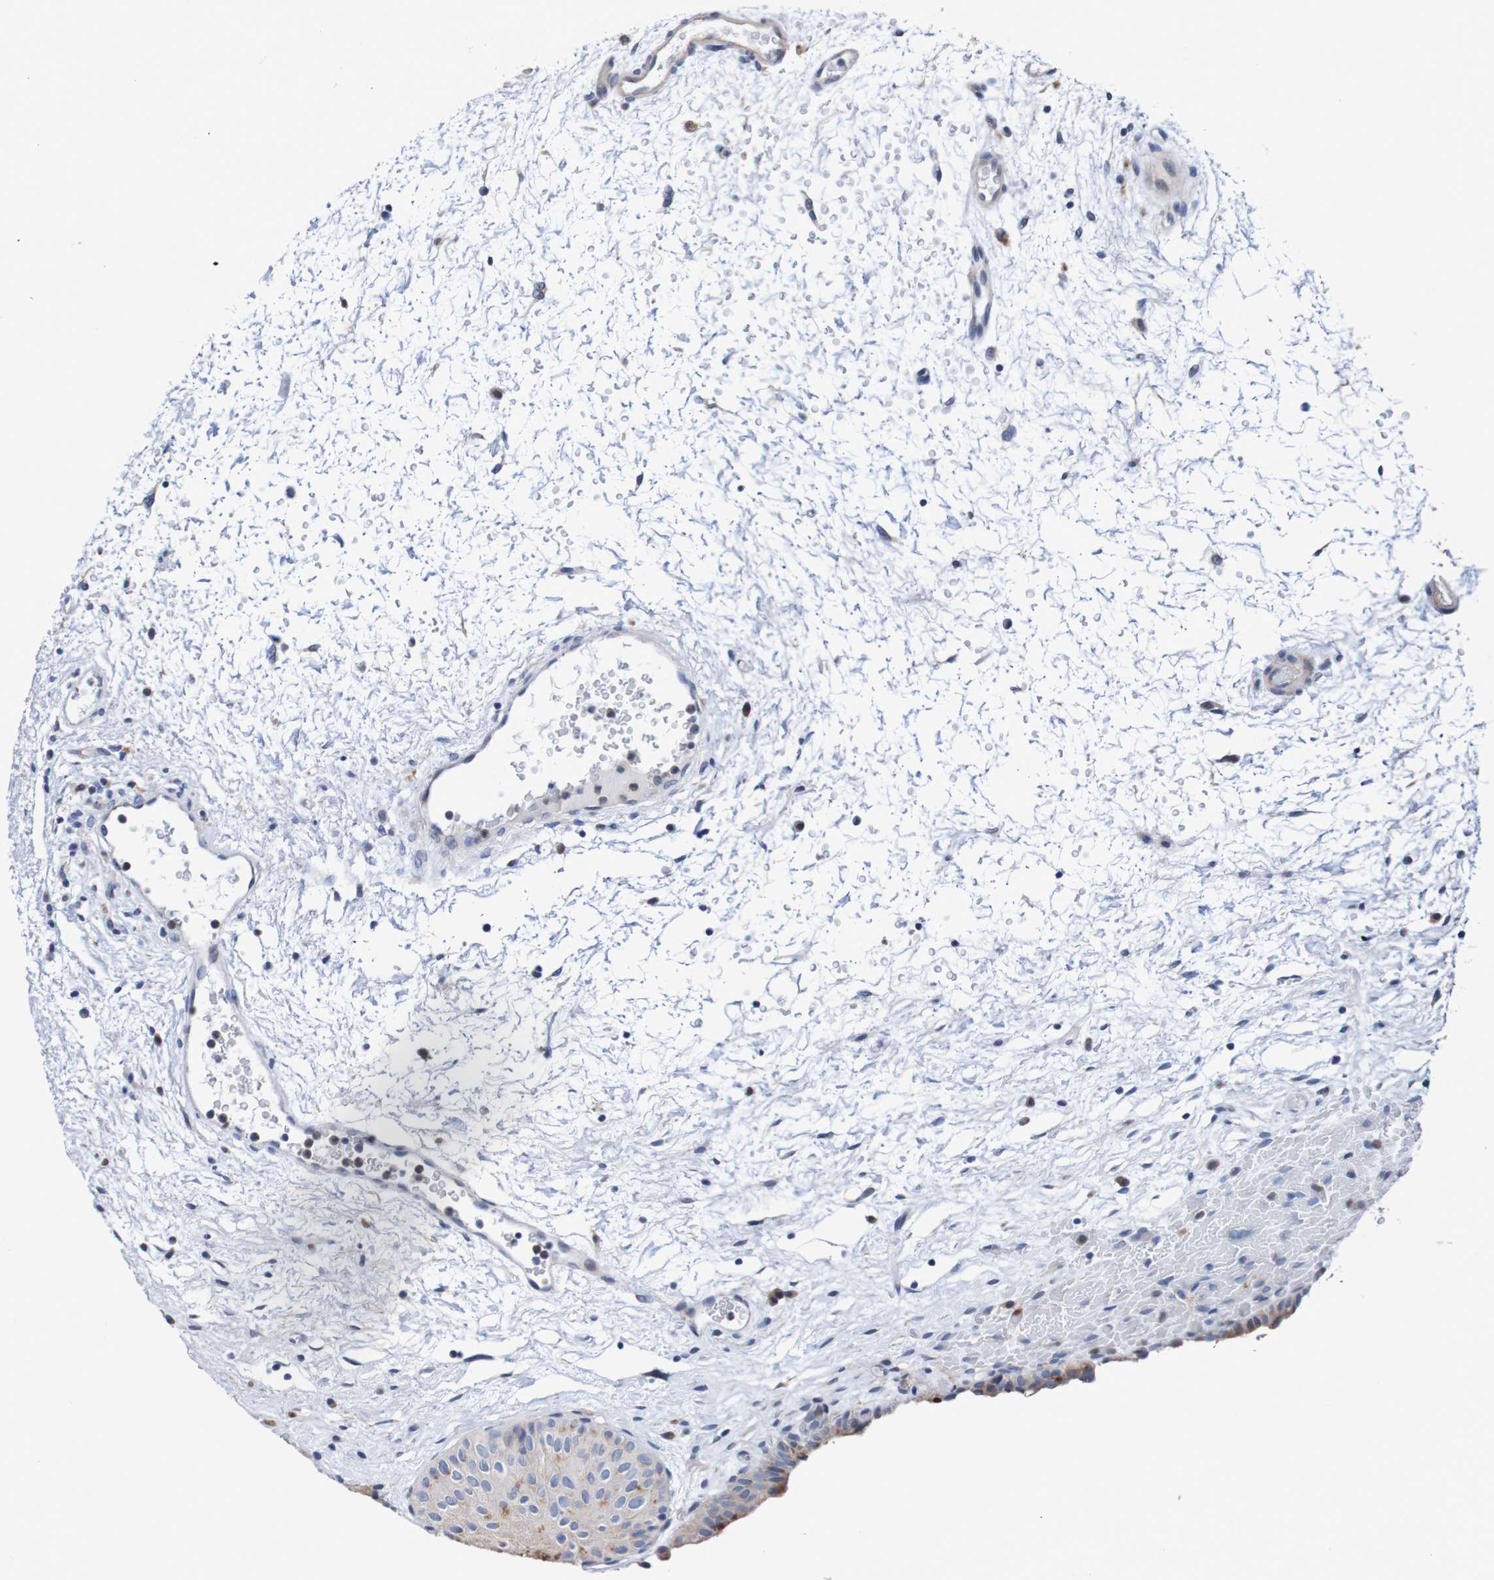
{"staining": {"intensity": "weak", "quantity": ">75%", "location": "cytoplasmic/membranous"}, "tissue": "urinary bladder", "cell_type": "Urothelial cells", "image_type": "normal", "snomed": [{"axis": "morphology", "description": "Normal tissue, NOS"}, {"axis": "topography", "description": "Urinary bladder"}], "caption": "DAB immunohistochemical staining of benign urinary bladder exhibits weak cytoplasmic/membranous protein staining in about >75% of urothelial cells.", "gene": "FIBP", "patient": {"sex": "male", "age": 46}}